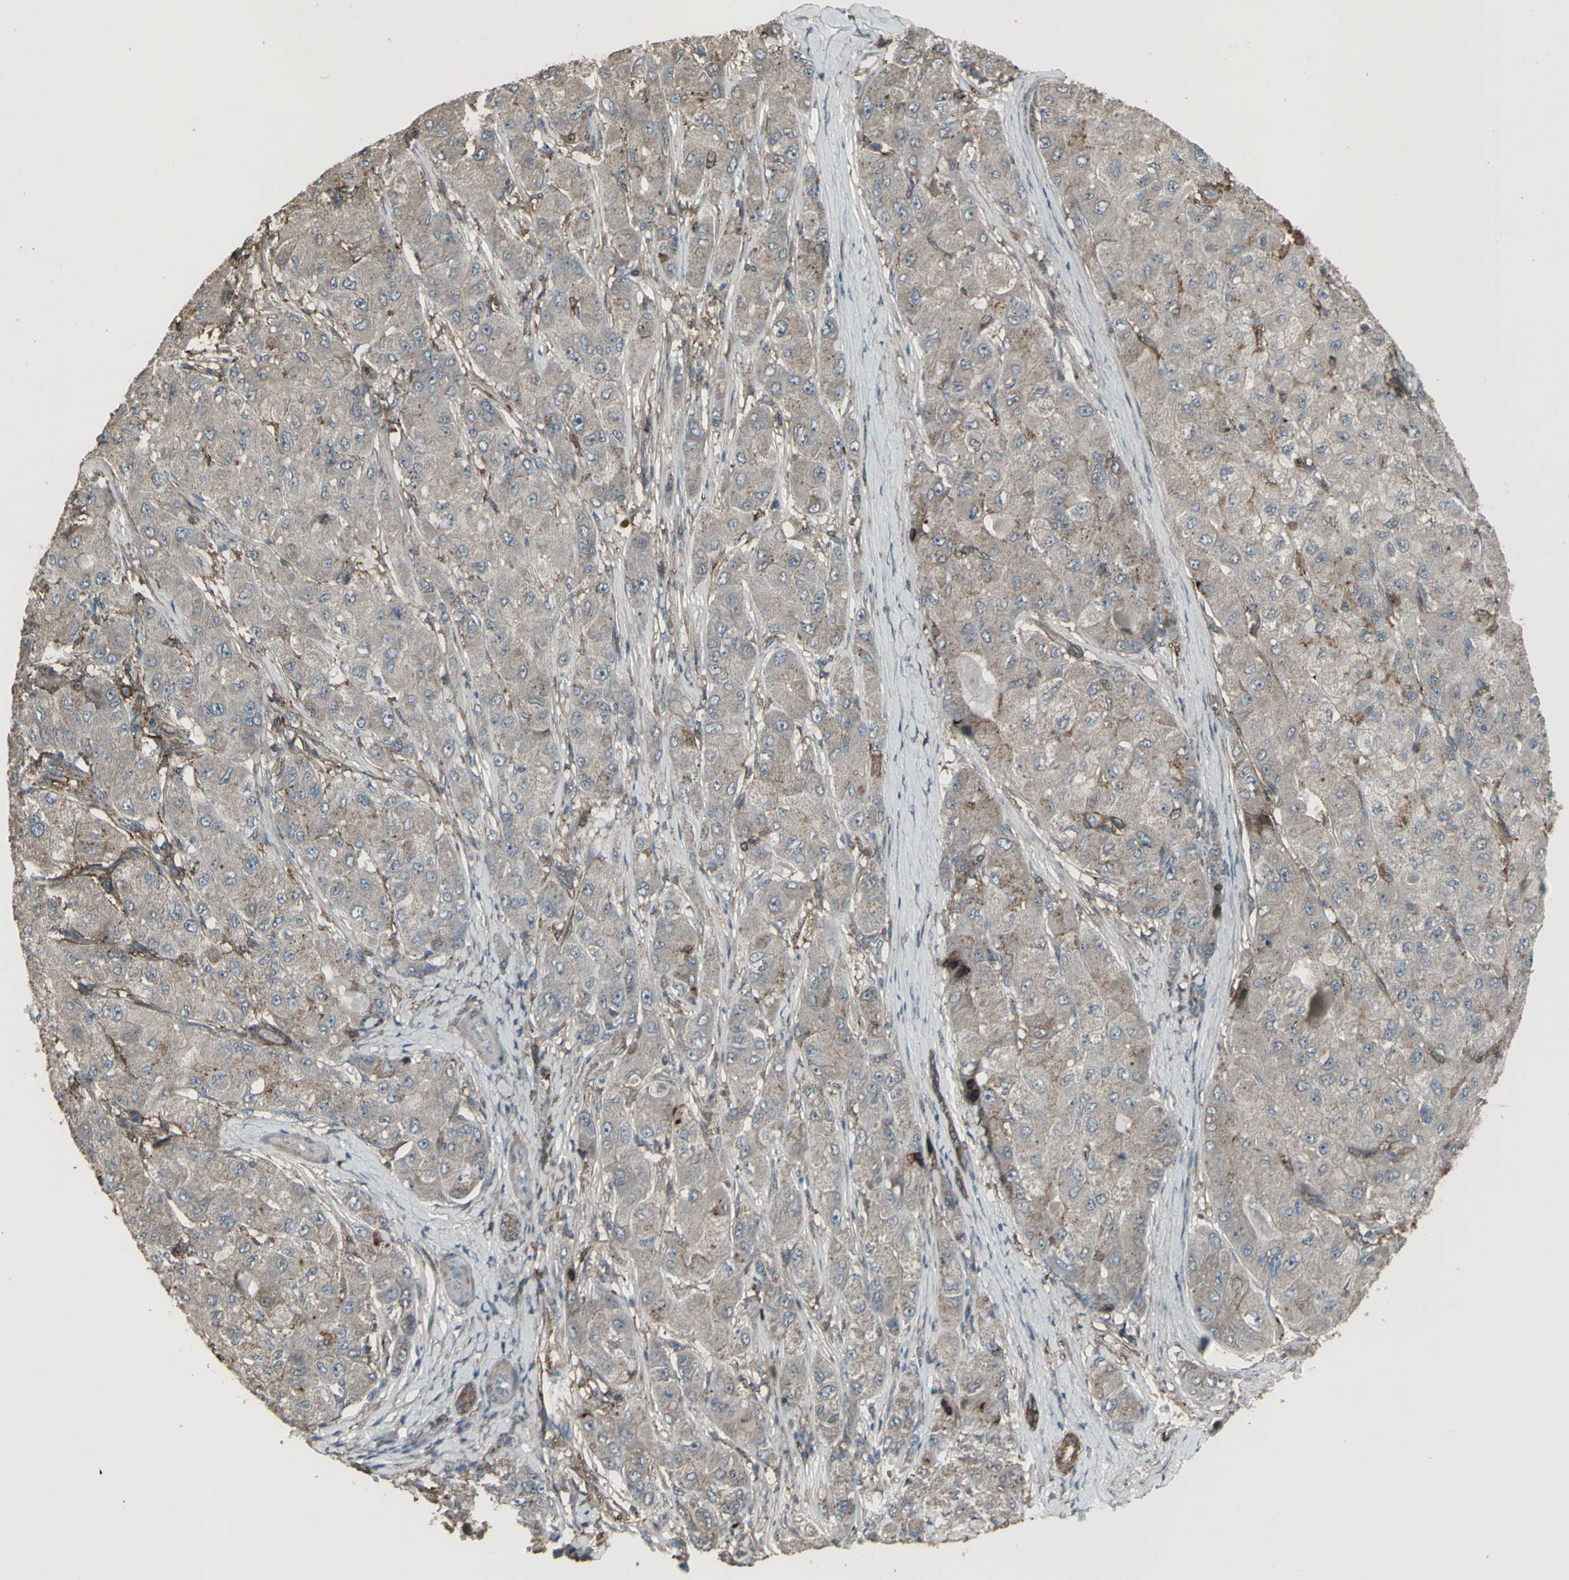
{"staining": {"intensity": "weak", "quantity": ">75%", "location": "cytoplasmic/membranous"}, "tissue": "liver cancer", "cell_type": "Tumor cells", "image_type": "cancer", "snomed": [{"axis": "morphology", "description": "Carcinoma, Hepatocellular, NOS"}, {"axis": "topography", "description": "Liver"}], "caption": "The photomicrograph demonstrates immunohistochemical staining of hepatocellular carcinoma (liver). There is weak cytoplasmic/membranous expression is seen in about >75% of tumor cells.", "gene": "SMO", "patient": {"sex": "male", "age": 80}}